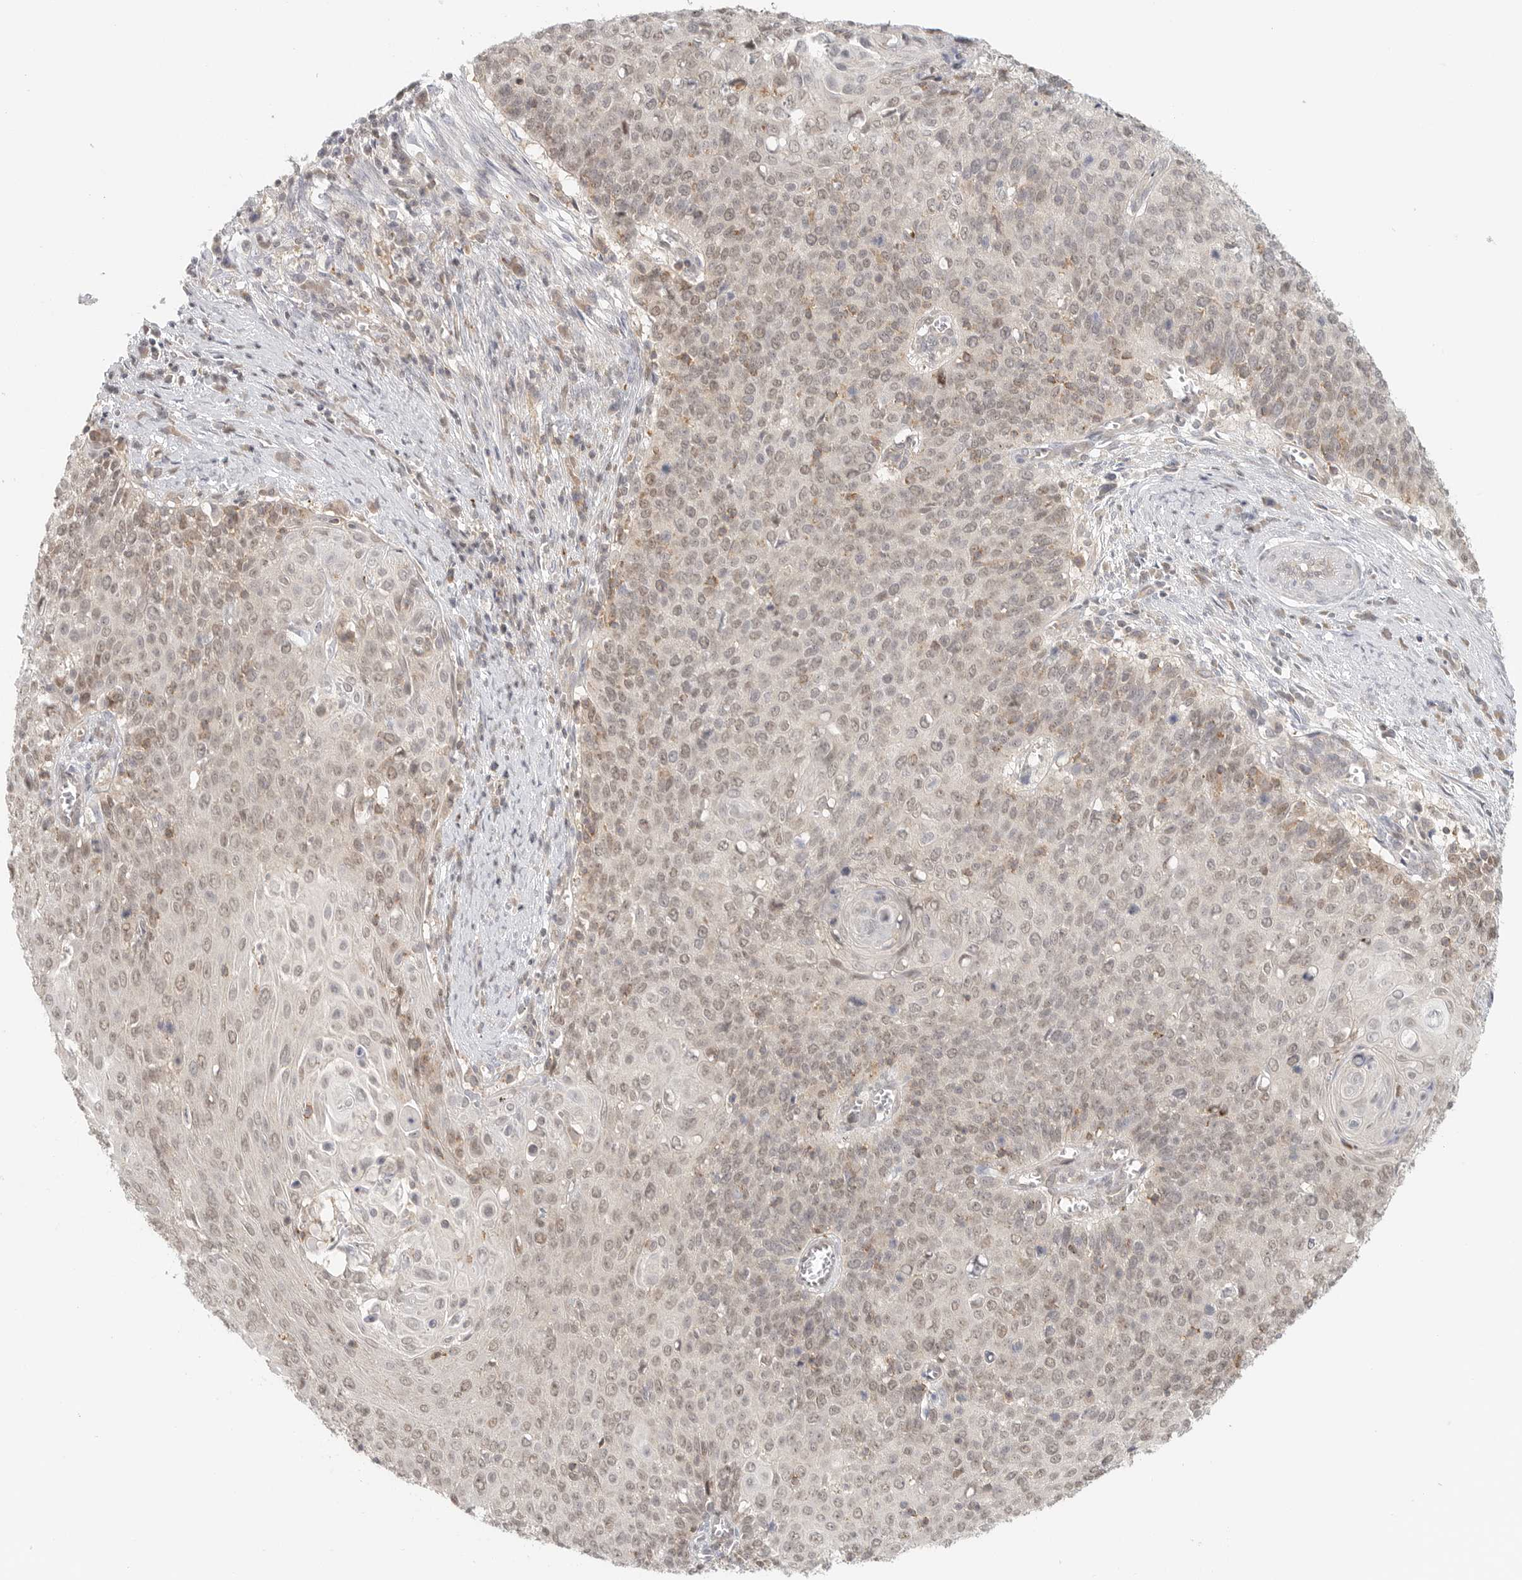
{"staining": {"intensity": "weak", "quantity": "25%-75%", "location": "nuclear"}, "tissue": "cervical cancer", "cell_type": "Tumor cells", "image_type": "cancer", "snomed": [{"axis": "morphology", "description": "Squamous cell carcinoma, NOS"}, {"axis": "topography", "description": "Cervix"}], "caption": "High-magnification brightfield microscopy of cervical cancer stained with DAB (3,3'-diaminobenzidine) (brown) and counterstained with hematoxylin (blue). tumor cells exhibit weak nuclear staining is seen in about25%-75% of cells.", "gene": "HDAC6", "patient": {"sex": "female", "age": 39}}